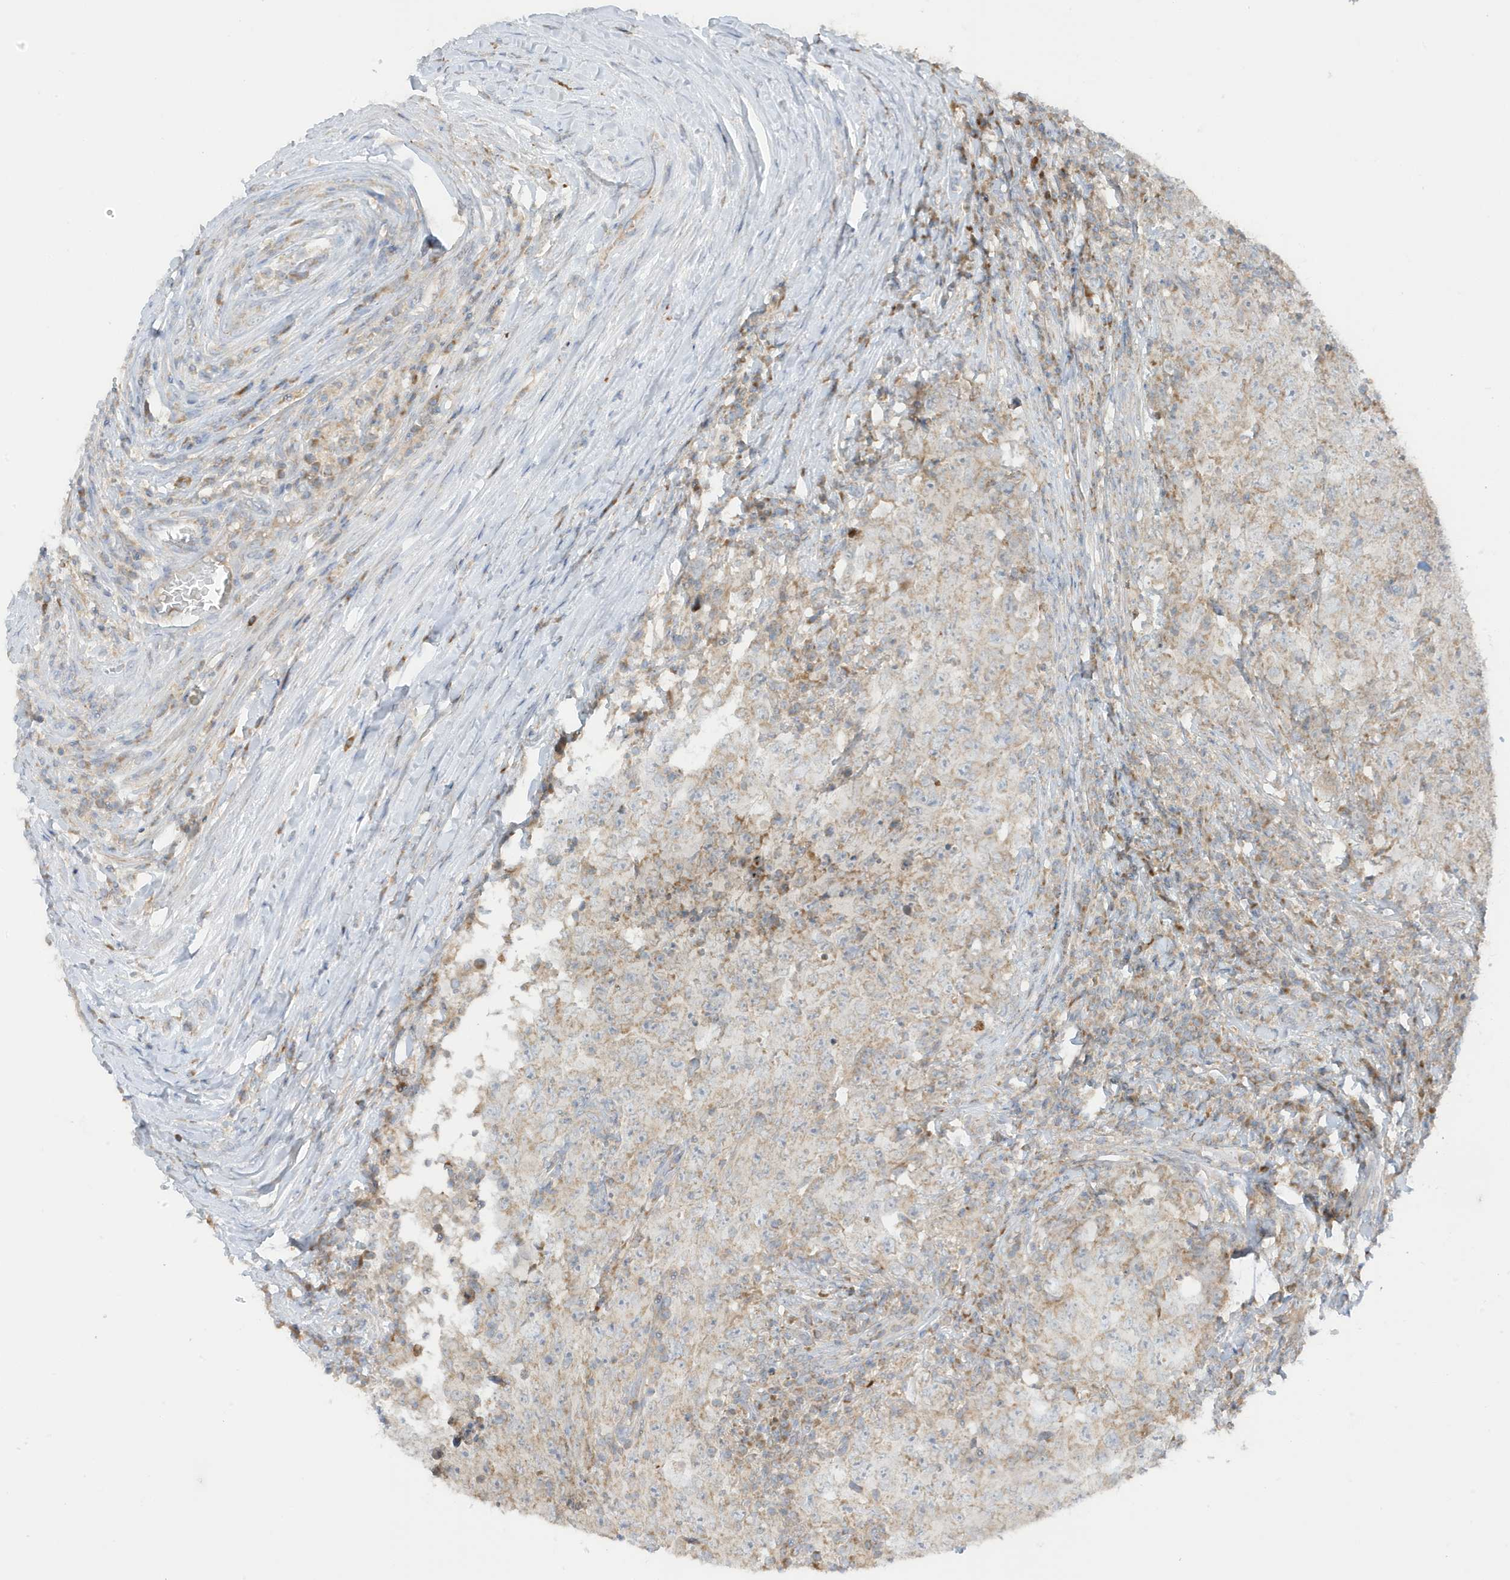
{"staining": {"intensity": "weak", "quantity": "25%-75%", "location": "cytoplasmic/membranous"}, "tissue": "testis cancer", "cell_type": "Tumor cells", "image_type": "cancer", "snomed": [{"axis": "morphology", "description": "Carcinoma, Embryonal, NOS"}, {"axis": "topography", "description": "Testis"}], "caption": "A high-resolution image shows IHC staining of embryonal carcinoma (testis), which displays weak cytoplasmic/membranous staining in about 25%-75% of tumor cells.", "gene": "NPPC", "patient": {"sex": "male", "age": 26}}